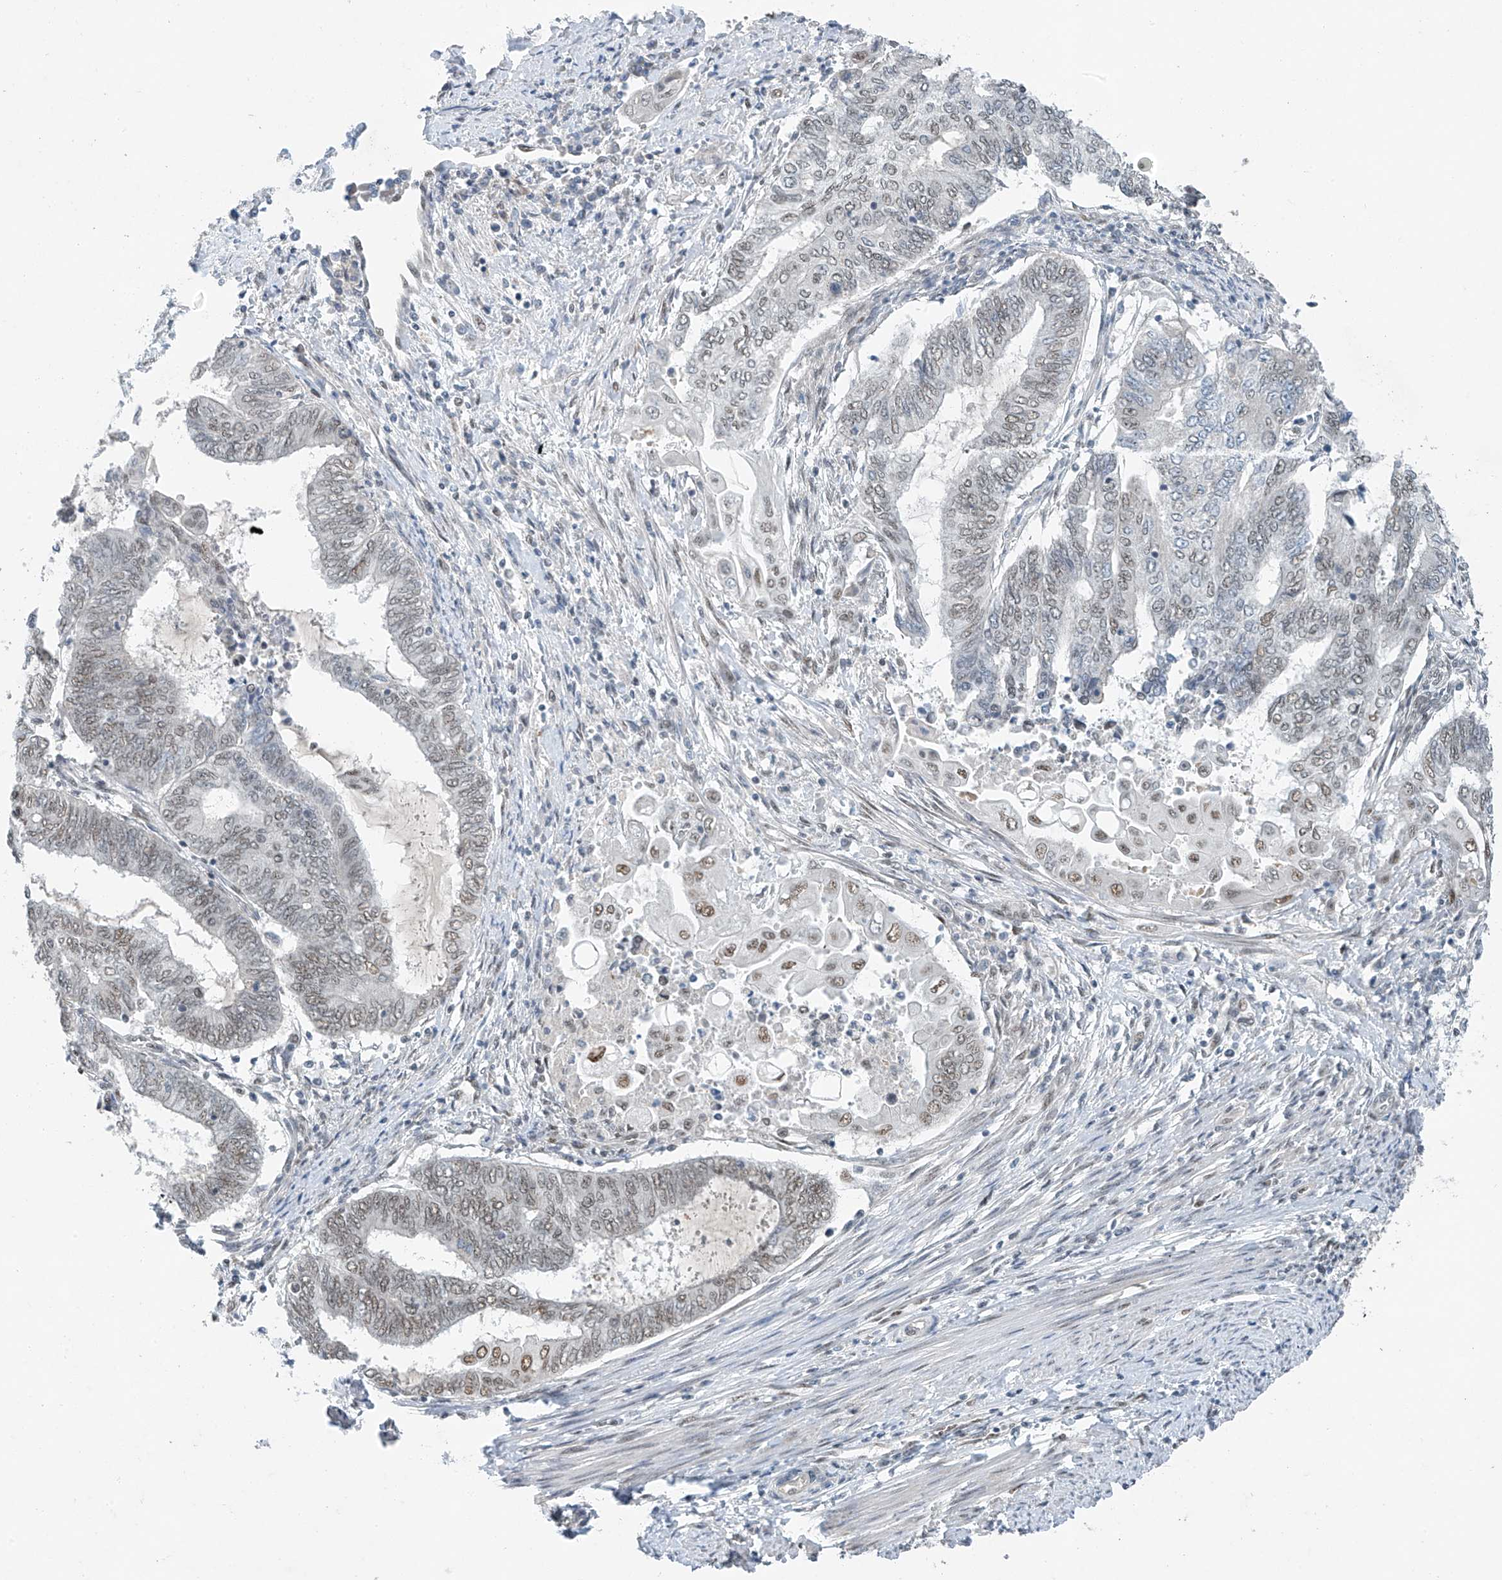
{"staining": {"intensity": "moderate", "quantity": "25%-75%", "location": "nuclear"}, "tissue": "endometrial cancer", "cell_type": "Tumor cells", "image_type": "cancer", "snomed": [{"axis": "morphology", "description": "Adenocarcinoma, NOS"}, {"axis": "topography", "description": "Uterus"}, {"axis": "topography", "description": "Endometrium"}], "caption": "Immunohistochemical staining of adenocarcinoma (endometrial) displays medium levels of moderate nuclear protein expression in approximately 25%-75% of tumor cells. (Brightfield microscopy of DAB IHC at high magnification).", "gene": "TAF8", "patient": {"sex": "female", "age": 70}}